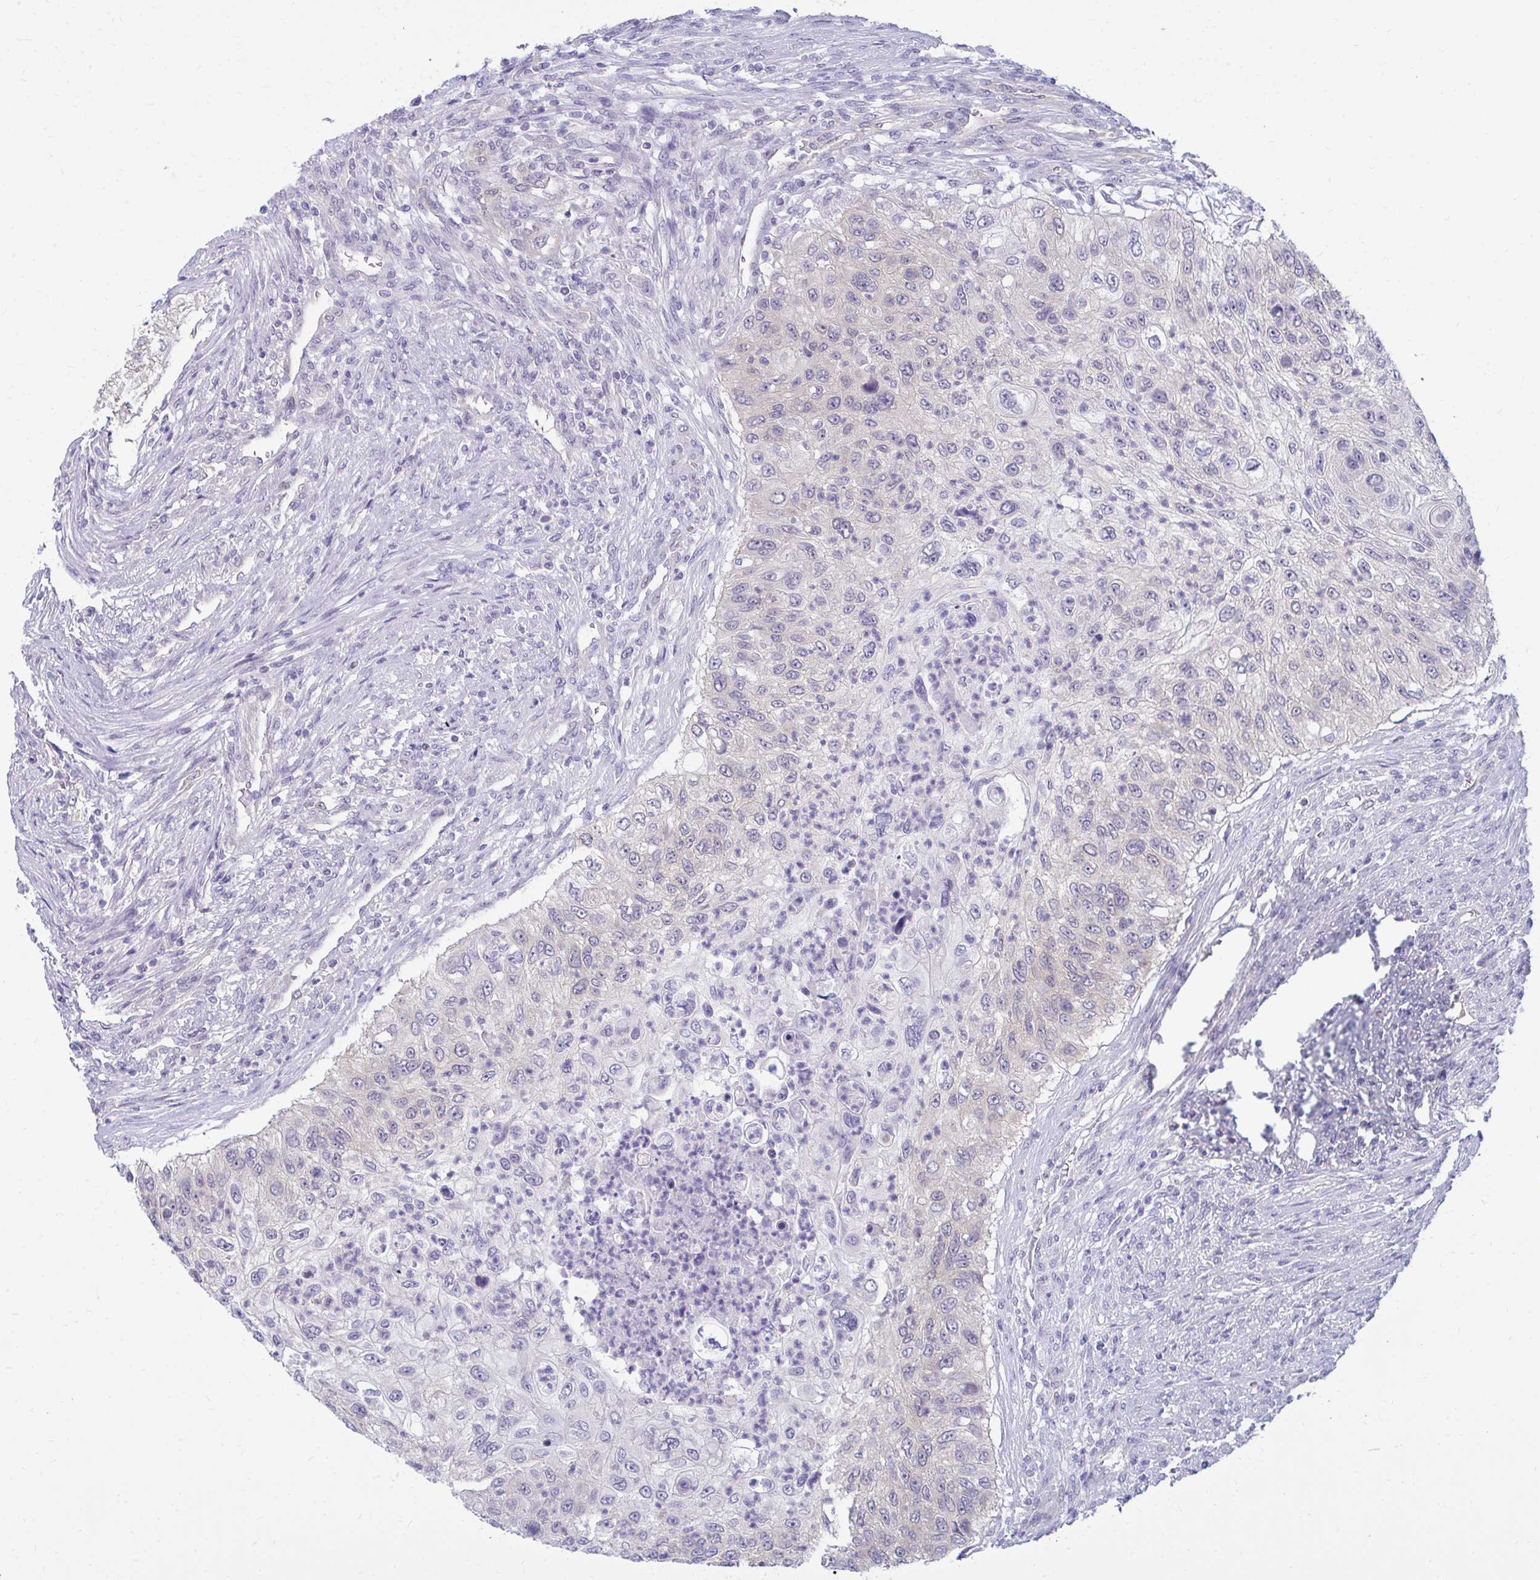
{"staining": {"intensity": "negative", "quantity": "none", "location": "none"}, "tissue": "urothelial cancer", "cell_type": "Tumor cells", "image_type": "cancer", "snomed": [{"axis": "morphology", "description": "Urothelial carcinoma, High grade"}, {"axis": "topography", "description": "Urinary bladder"}], "caption": "A micrograph of high-grade urothelial carcinoma stained for a protein shows no brown staining in tumor cells.", "gene": "CSE1L", "patient": {"sex": "female", "age": 60}}